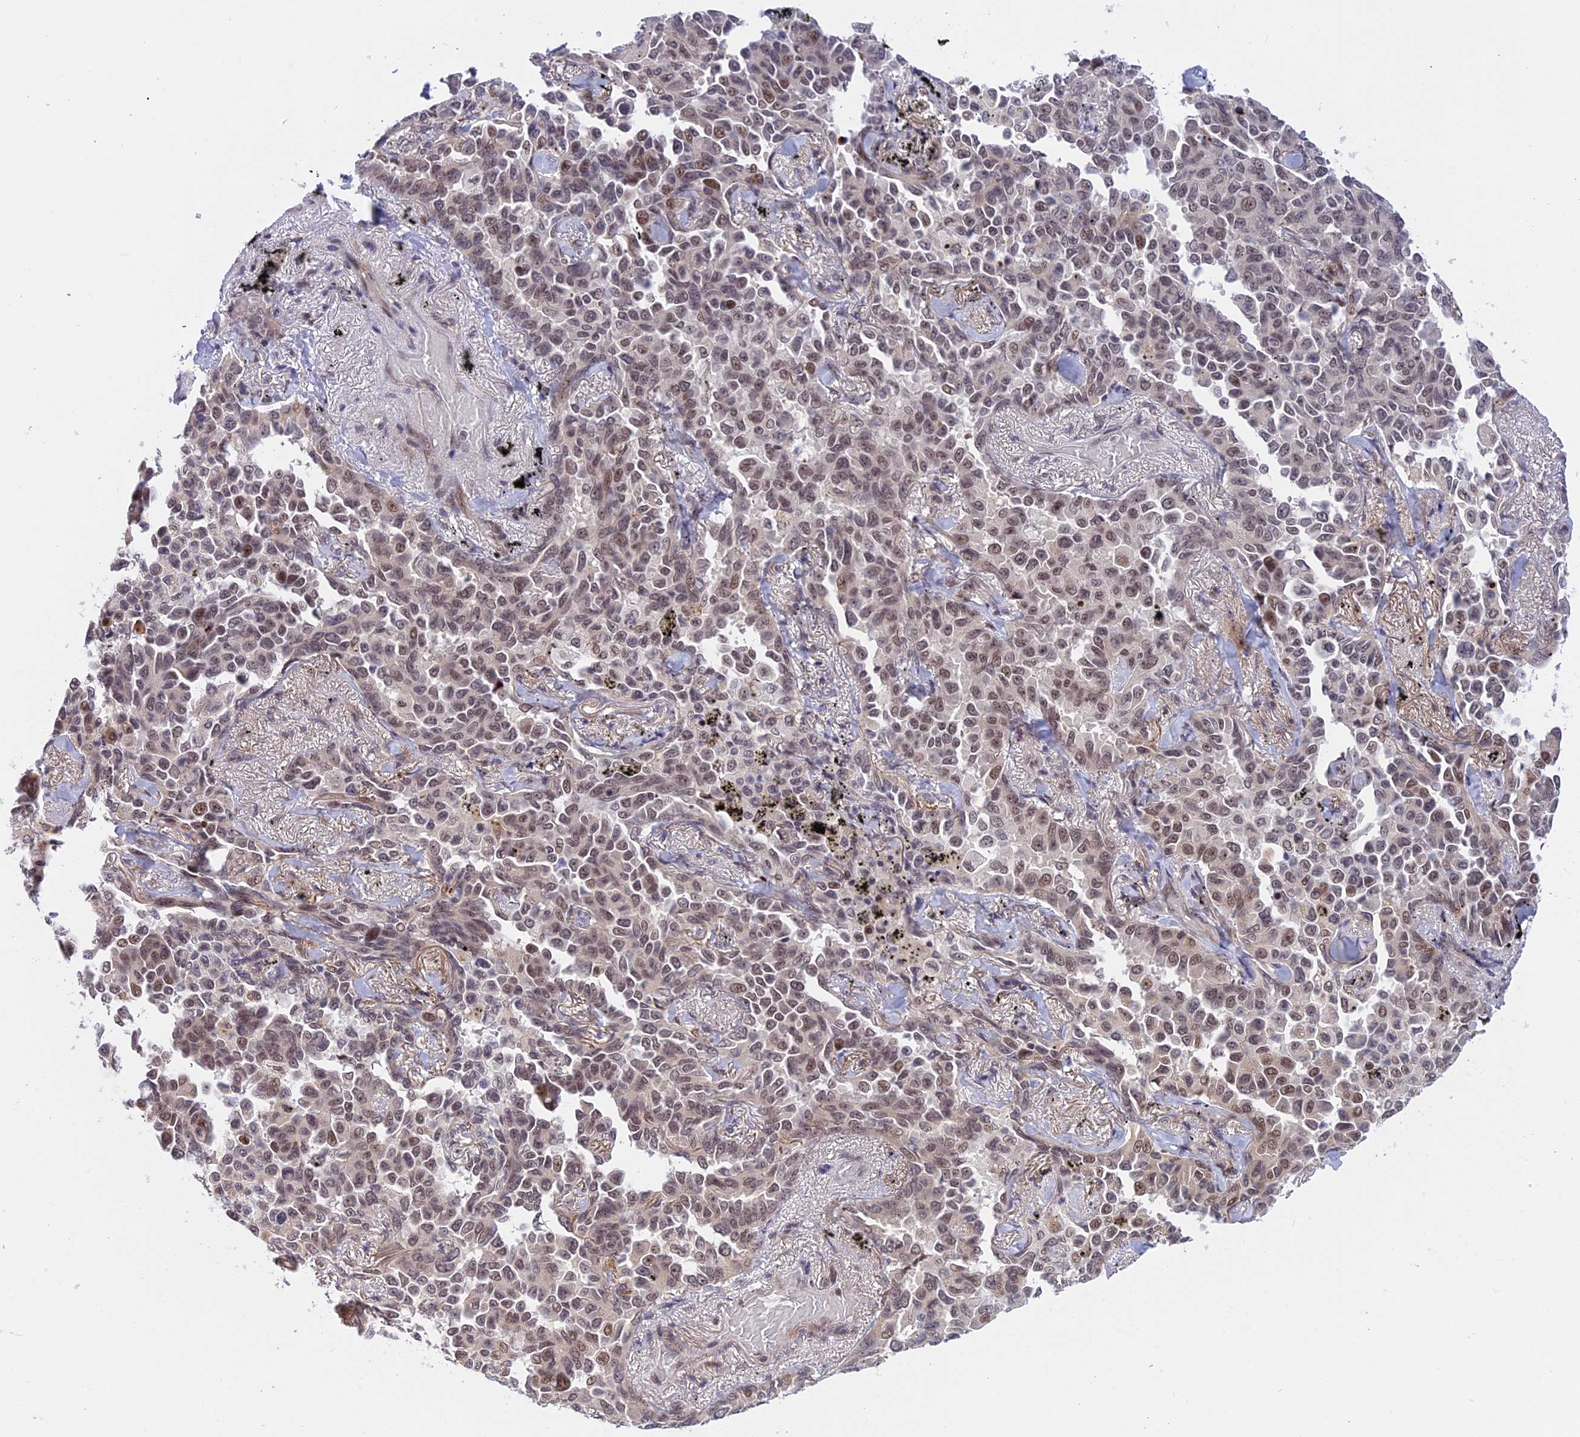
{"staining": {"intensity": "weak", "quantity": "25%-75%", "location": "nuclear"}, "tissue": "lung cancer", "cell_type": "Tumor cells", "image_type": "cancer", "snomed": [{"axis": "morphology", "description": "Adenocarcinoma, NOS"}, {"axis": "topography", "description": "Lung"}], "caption": "Approximately 25%-75% of tumor cells in adenocarcinoma (lung) reveal weak nuclear protein staining as visualized by brown immunohistochemical staining.", "gene": "POLR2C", "patient": {"sex": "female", "age": 67}}